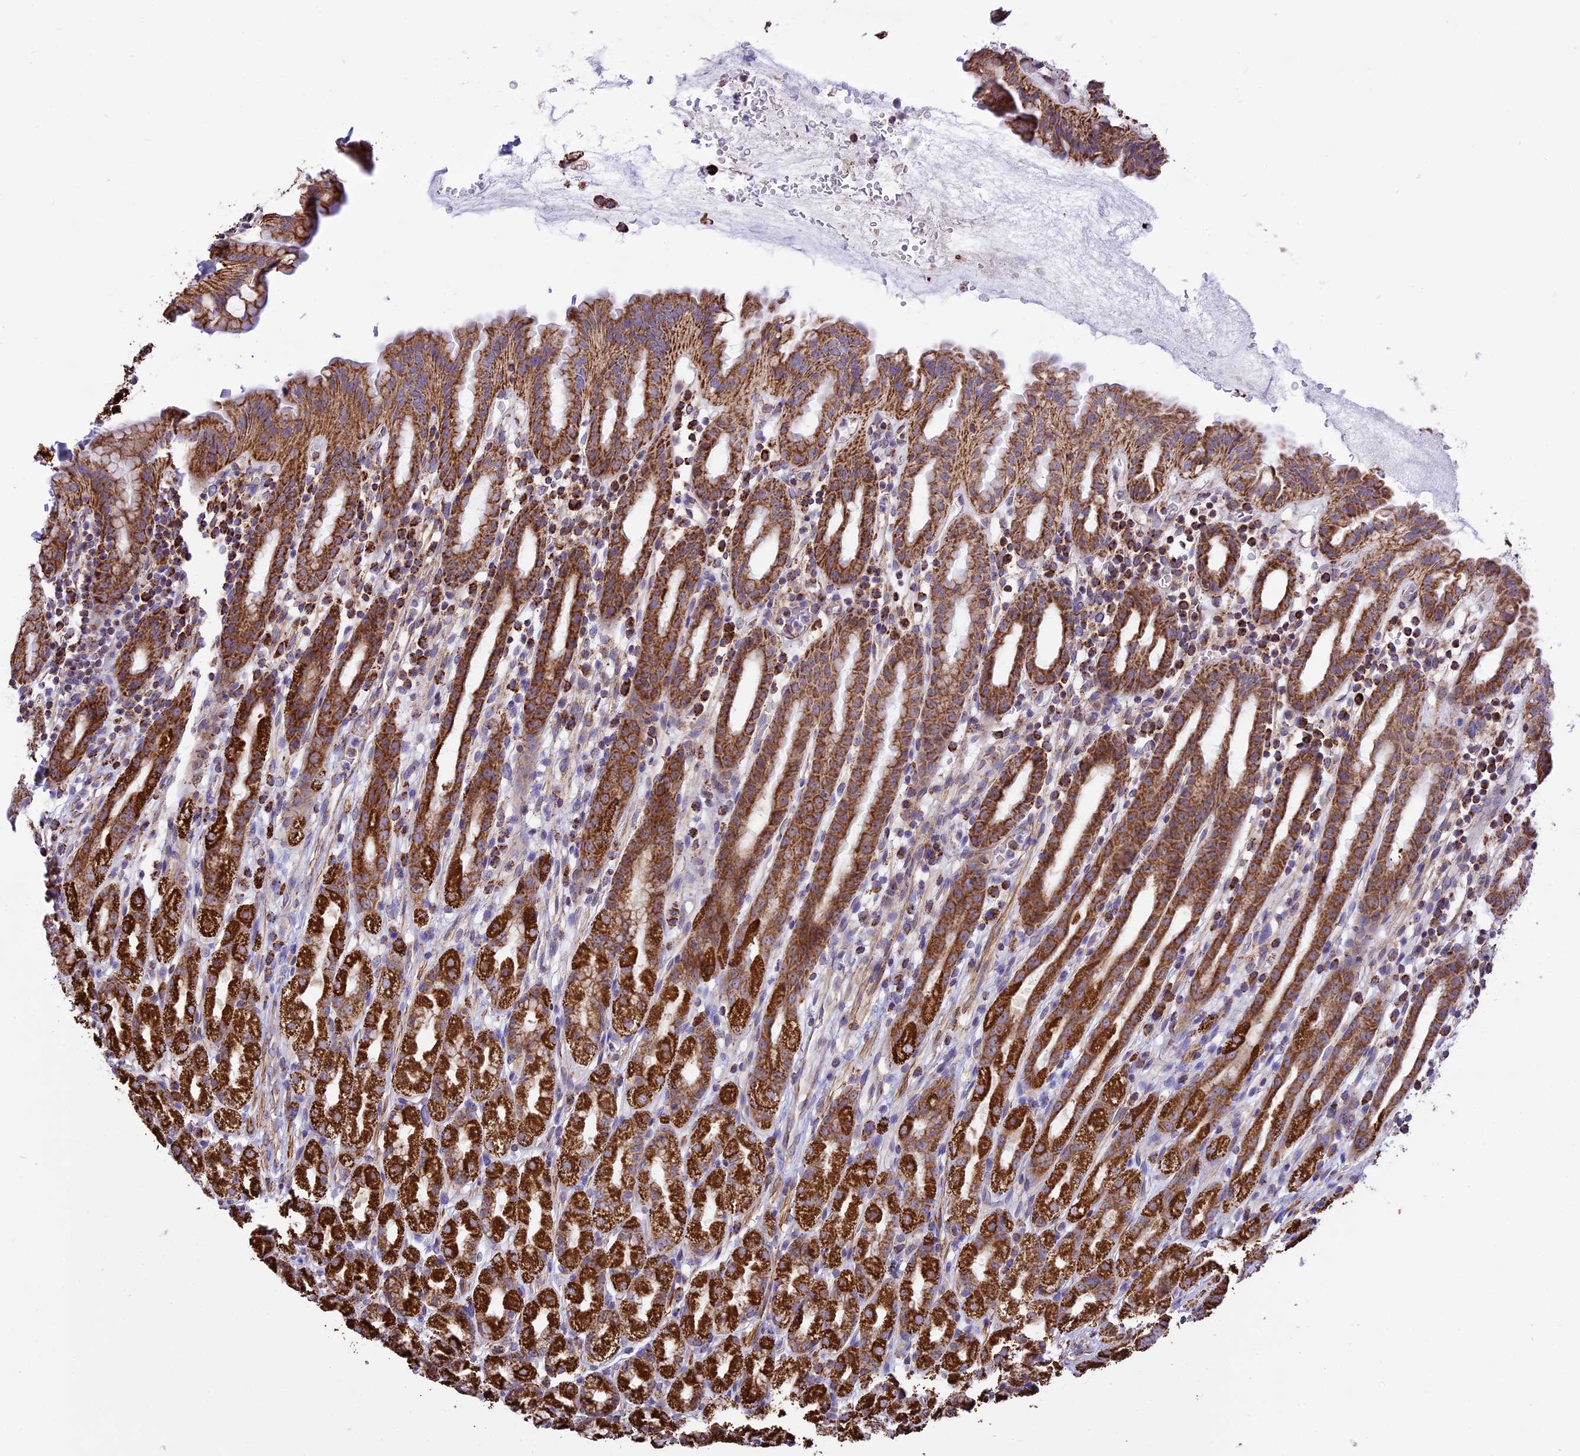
{"staining": {"intensity": "strong", "quantity": ">75%", "location": "cytoplasmic/membranous"}, "tissue": "stomach", "cell_type": "Glandular cells", "image_type": "normal", "snomed": [{"axis": "morphology", "description": "Normal tissue, NOS"}, {"axis": "topography", "description": "Stomach, upper"}], "caption": "Brown immunohistochemical staining in benign stomach reveals strong cytoplasmic/membranous staining in about >75% of glandular cells. (Stains: DAB (3,3'-diaminobenzidine) in brown, nuclei in blue, Microscopy: brightfield microscopy at high magnification).", "gene": "TTC4", "patient": {"sex": "male", "age": 47}}